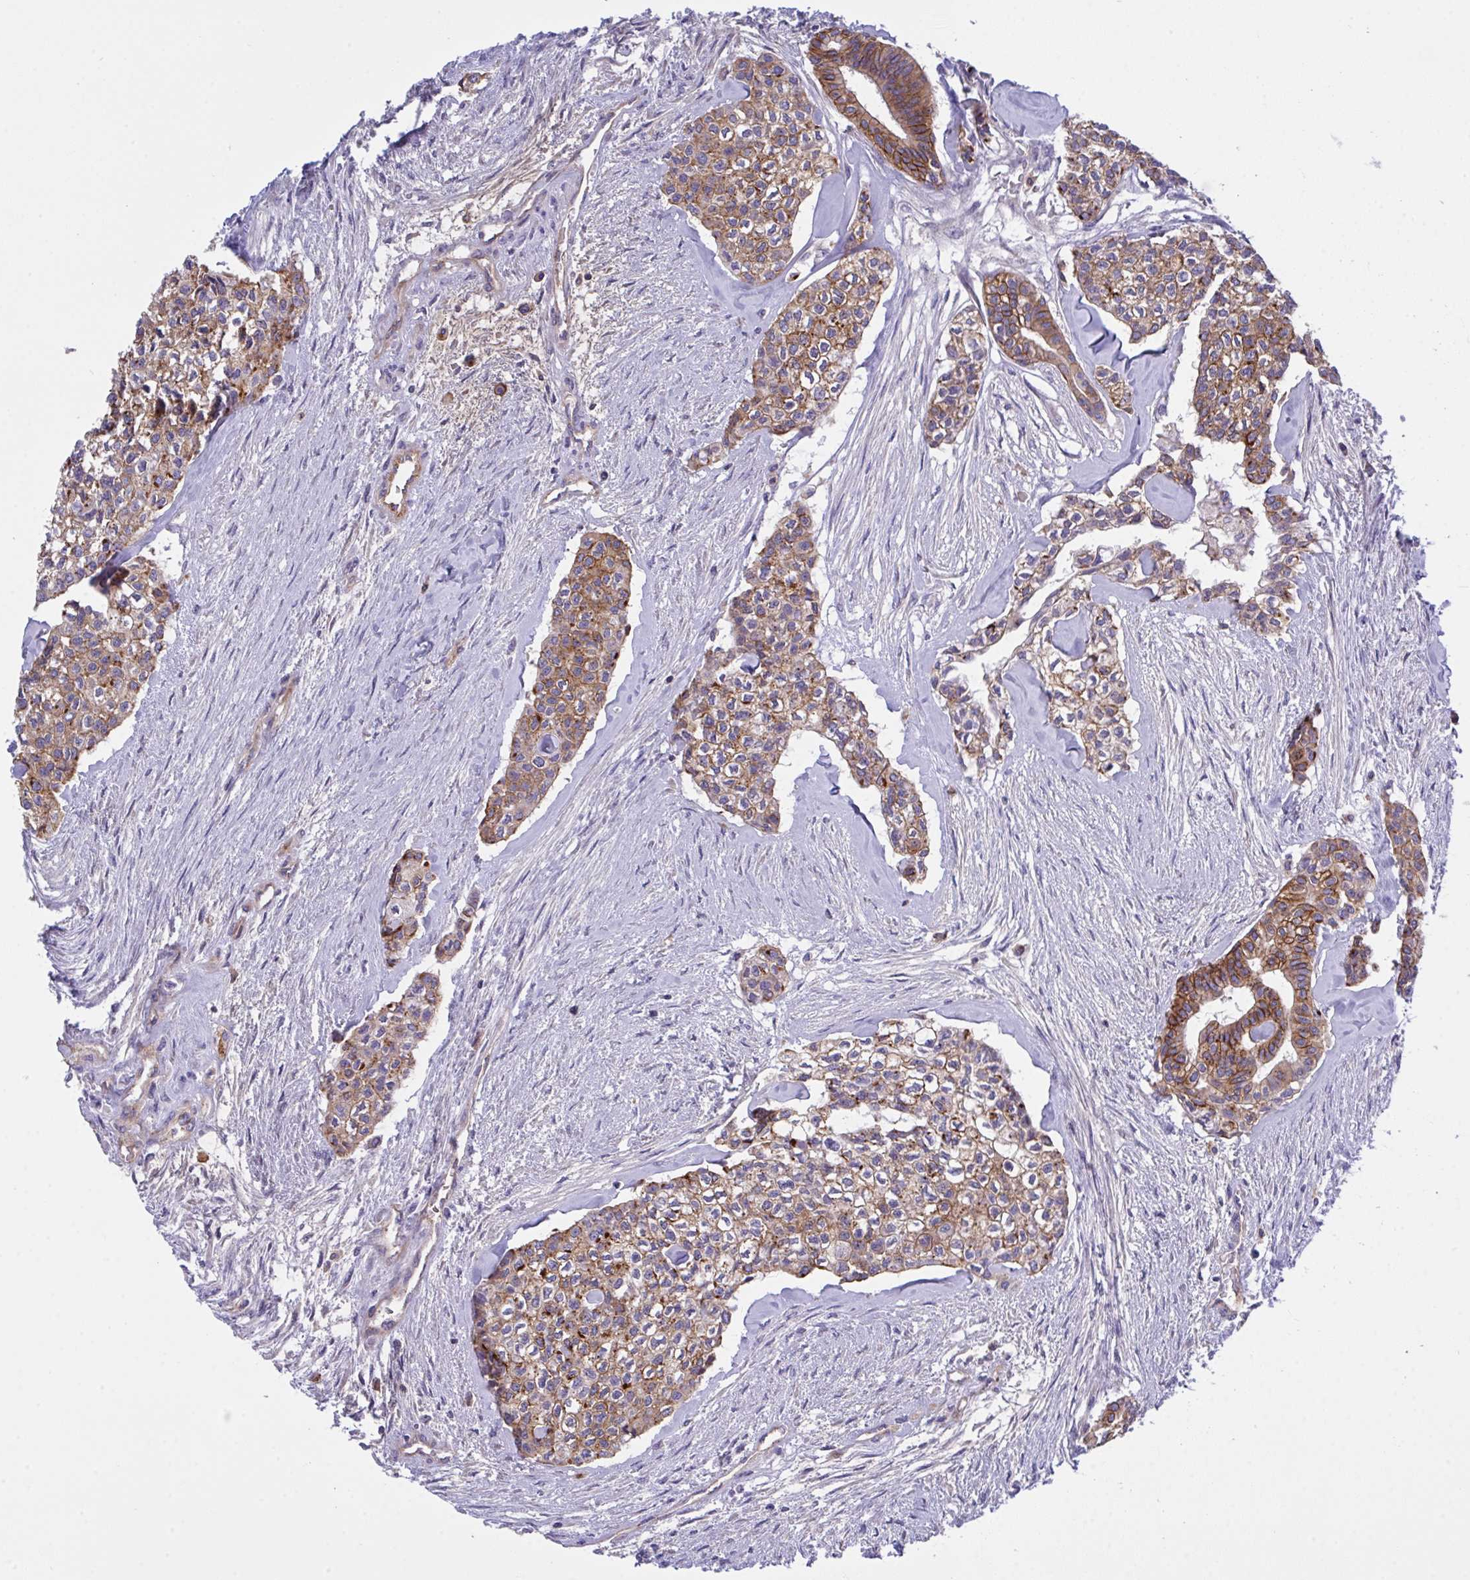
{"staining": {"intensity": "moderate", "quantity": "25%-75%", "location": "cytoplasmic/membranous"}, "tissue": "head and neck cancer", "cell_type": "Tumor cells", "image_type": "cancer", "snomed": [{"axis": "morphology", "description": "Adenocarcinoma, NOS"}, {"axis": "topography", "description": "Head-Neck"}], "caption": "Human adenocarcinoma (head and neck) stained with a brown dye shows moderate cytoplasmic/membranous positive expression in approximately 25%-75% of tumor cells.", "gene": "C4orf36", "patient": {"sex": "male", "age": 81}}